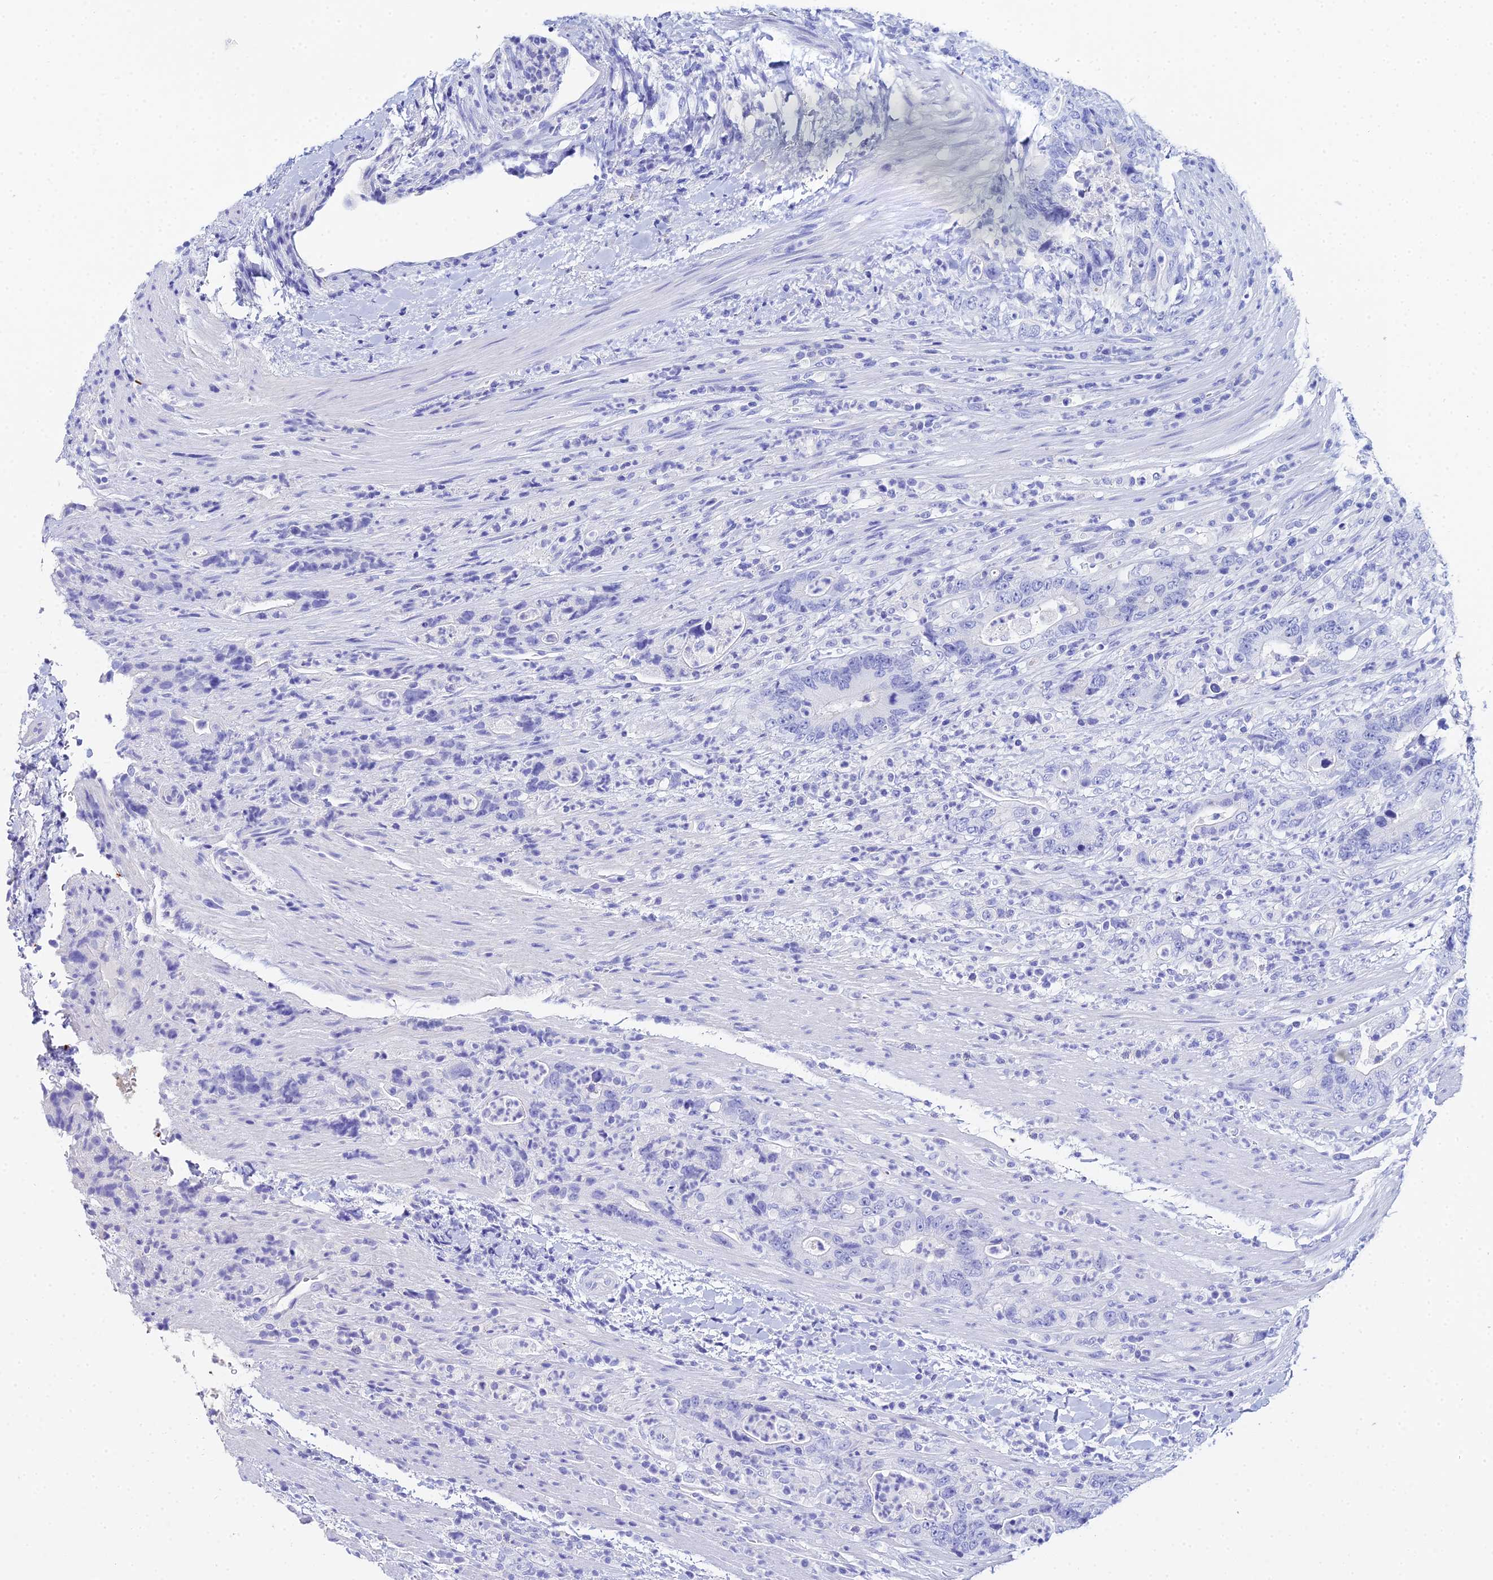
{"staining": {"intensity": "negative", "quantity": "none", "location": "none"}, "tissue": "colorectal cancer", "cell_type": "Tumor cells", "image_type": "cancer", "snomed": [{"axis": "morphology", "description": "Adenocarcinoma, NOS"}, {"axis": "topography", "description": "Colon"}], "caption": "This micrograph is of colorectal cancer (adenocarcinoma) stained with IHC to label a protein in brown with the nuclei are counter-stained blue. There is no positivity in tumor cells.", "gene": "CELA3A", "patient": {"sex": "female", "age": 75}}